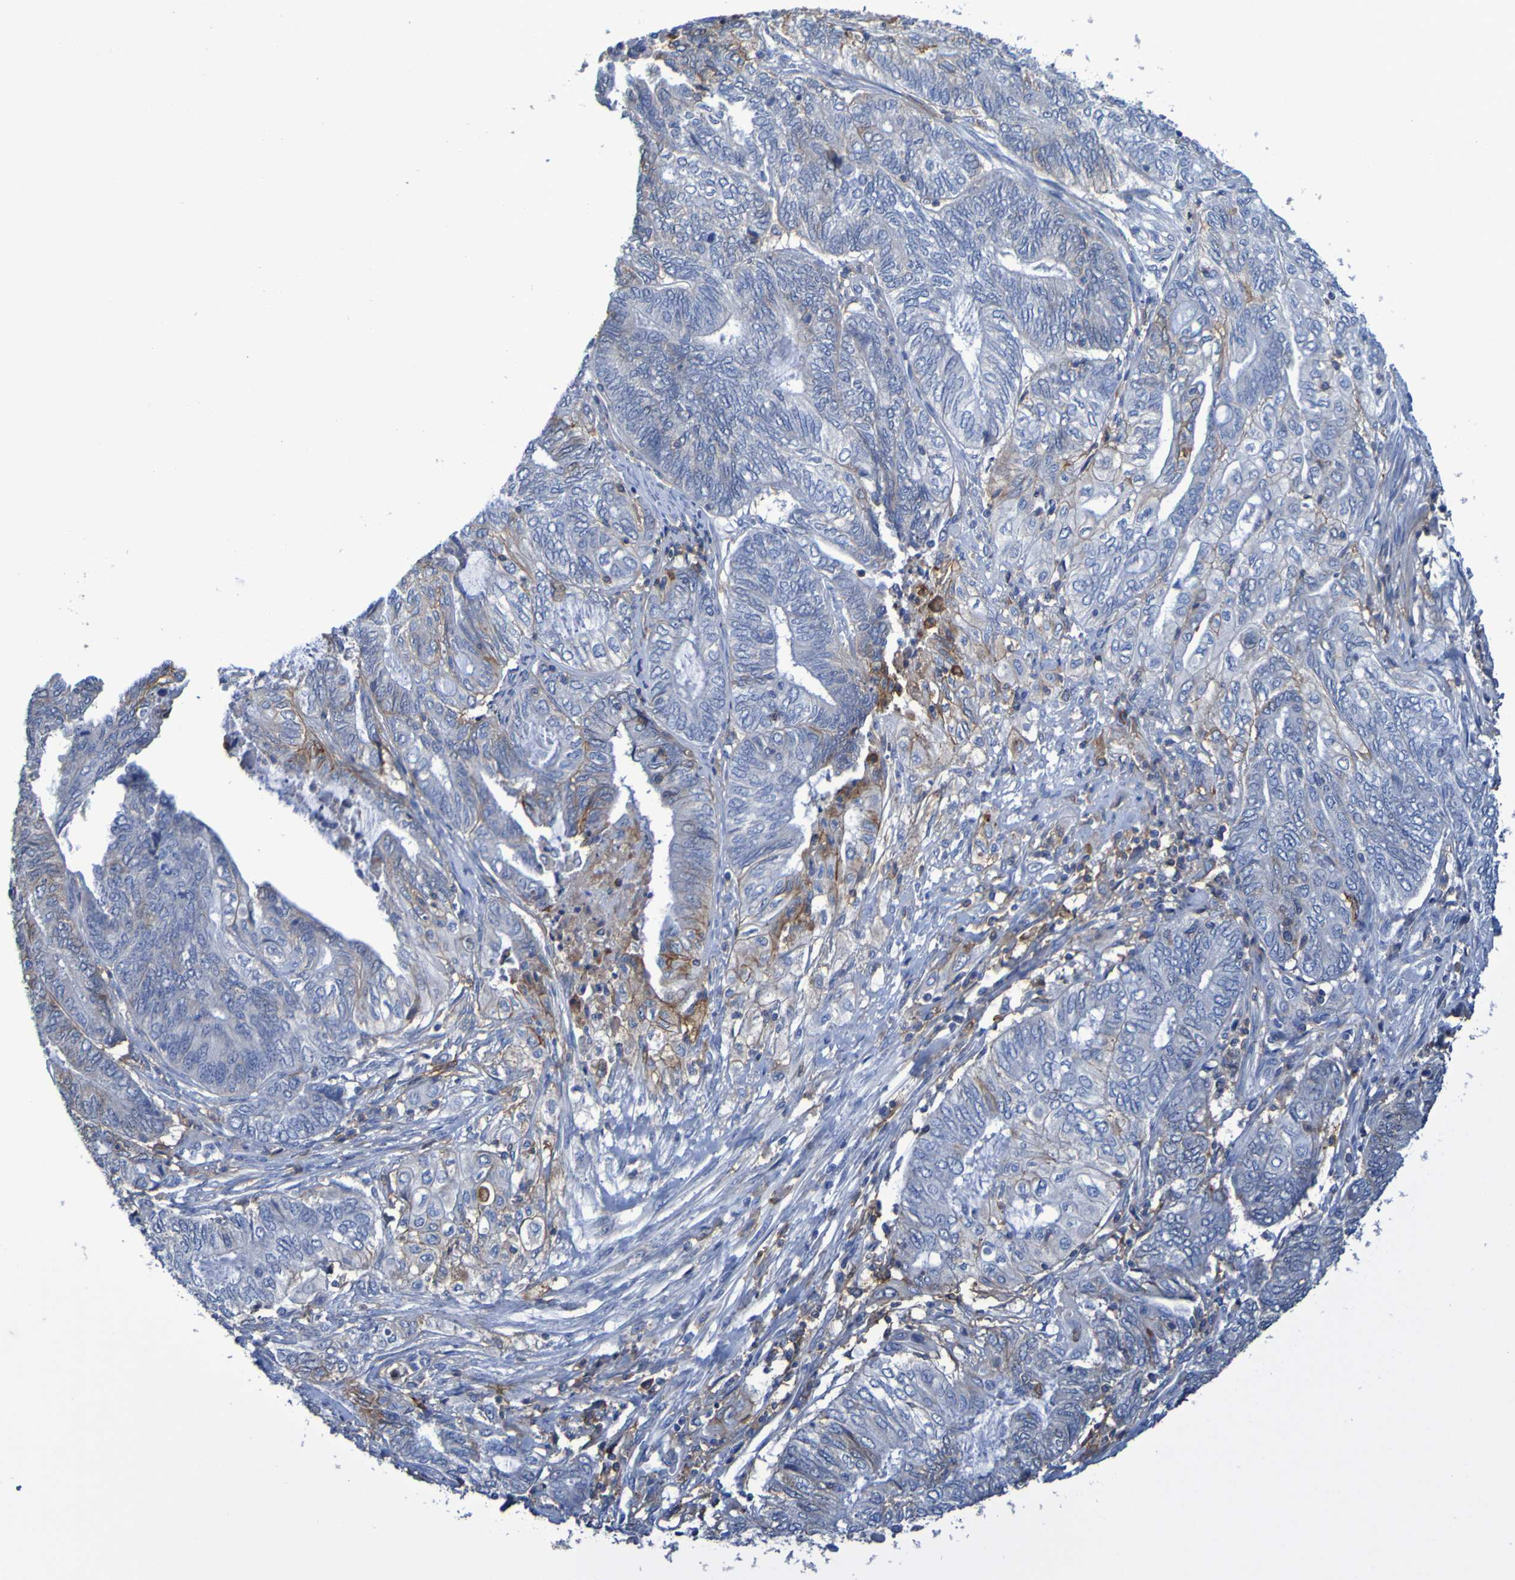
{"staining": {"intensity": "weak", "quantity": "<25%", "location": "cytoplasmic/membranous"}, "tissue": "endometrial cancer", "cell_type": "Tumor cells", "image_type": "cancer", "snomed": [{"axis": "morphology", "description": "Adenocarcinoma, NOS"}, {"axis": "topography", "description": "Uterus"}, {"axis": "topography", "description": "Endometrium"}], "caption": "Photomicrograph shows no protein staining in tumor cells of adenocarcinoma (endometrial) tissue.", "gene": "SLC3A2", "patient": {"sex": "female", "age": 70}}